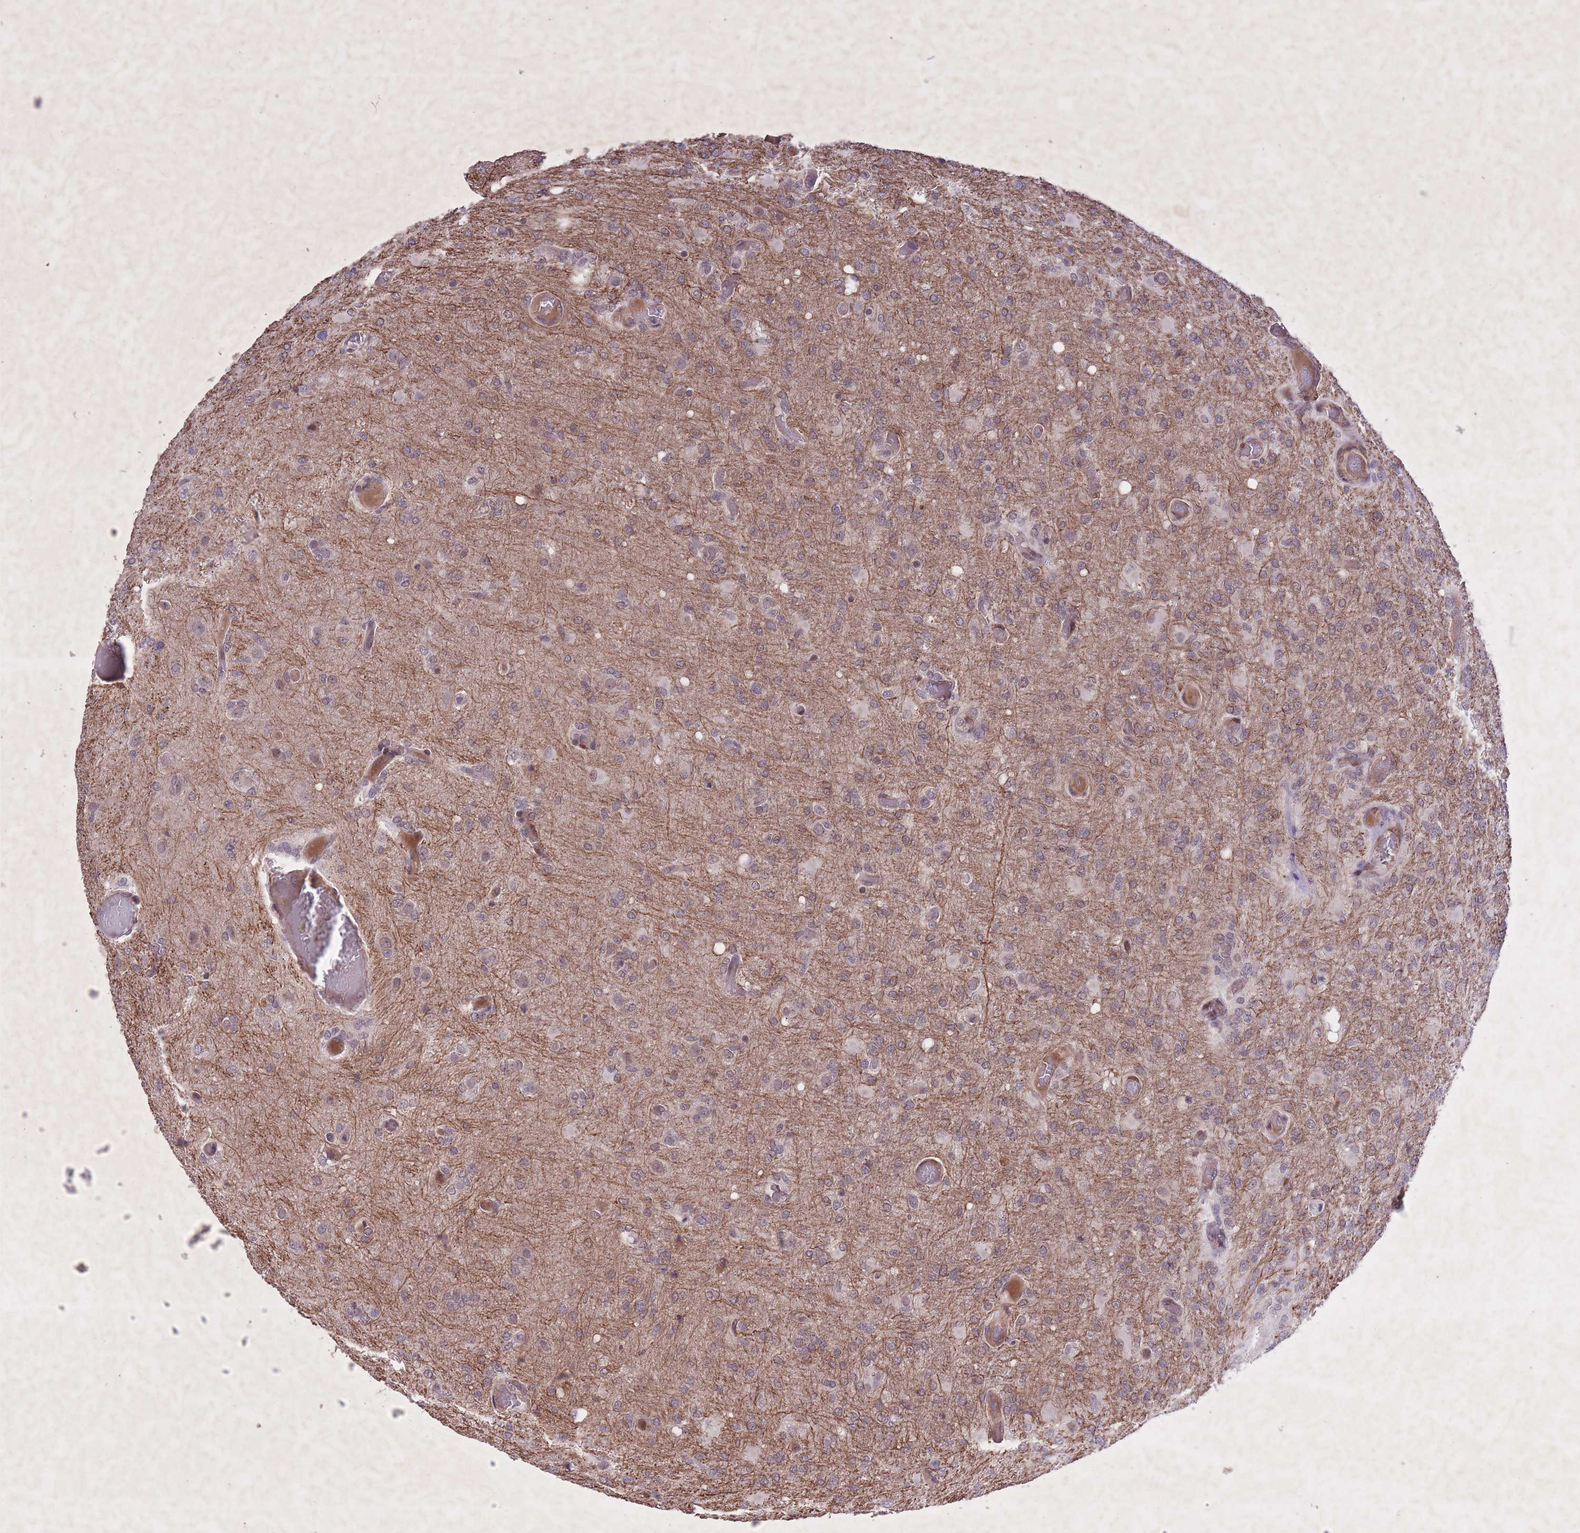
{"staining": {"intensity": "negative", "quantity": "none", "location": "none"}, "tissue": "glioma", "cell_type": "Tumor cells", "image_type": "cancer", "snomed": [{"axis": "morphology", "description": "Glioma, malignant, High grade"}, {"axis": "topography", "description": "Brain"}], "caption": "There is no significant positivity in tumor cells of malignant high-grade glioma.", "gene": "CBX6", "patient": {"sex": "female", "age": 74}}